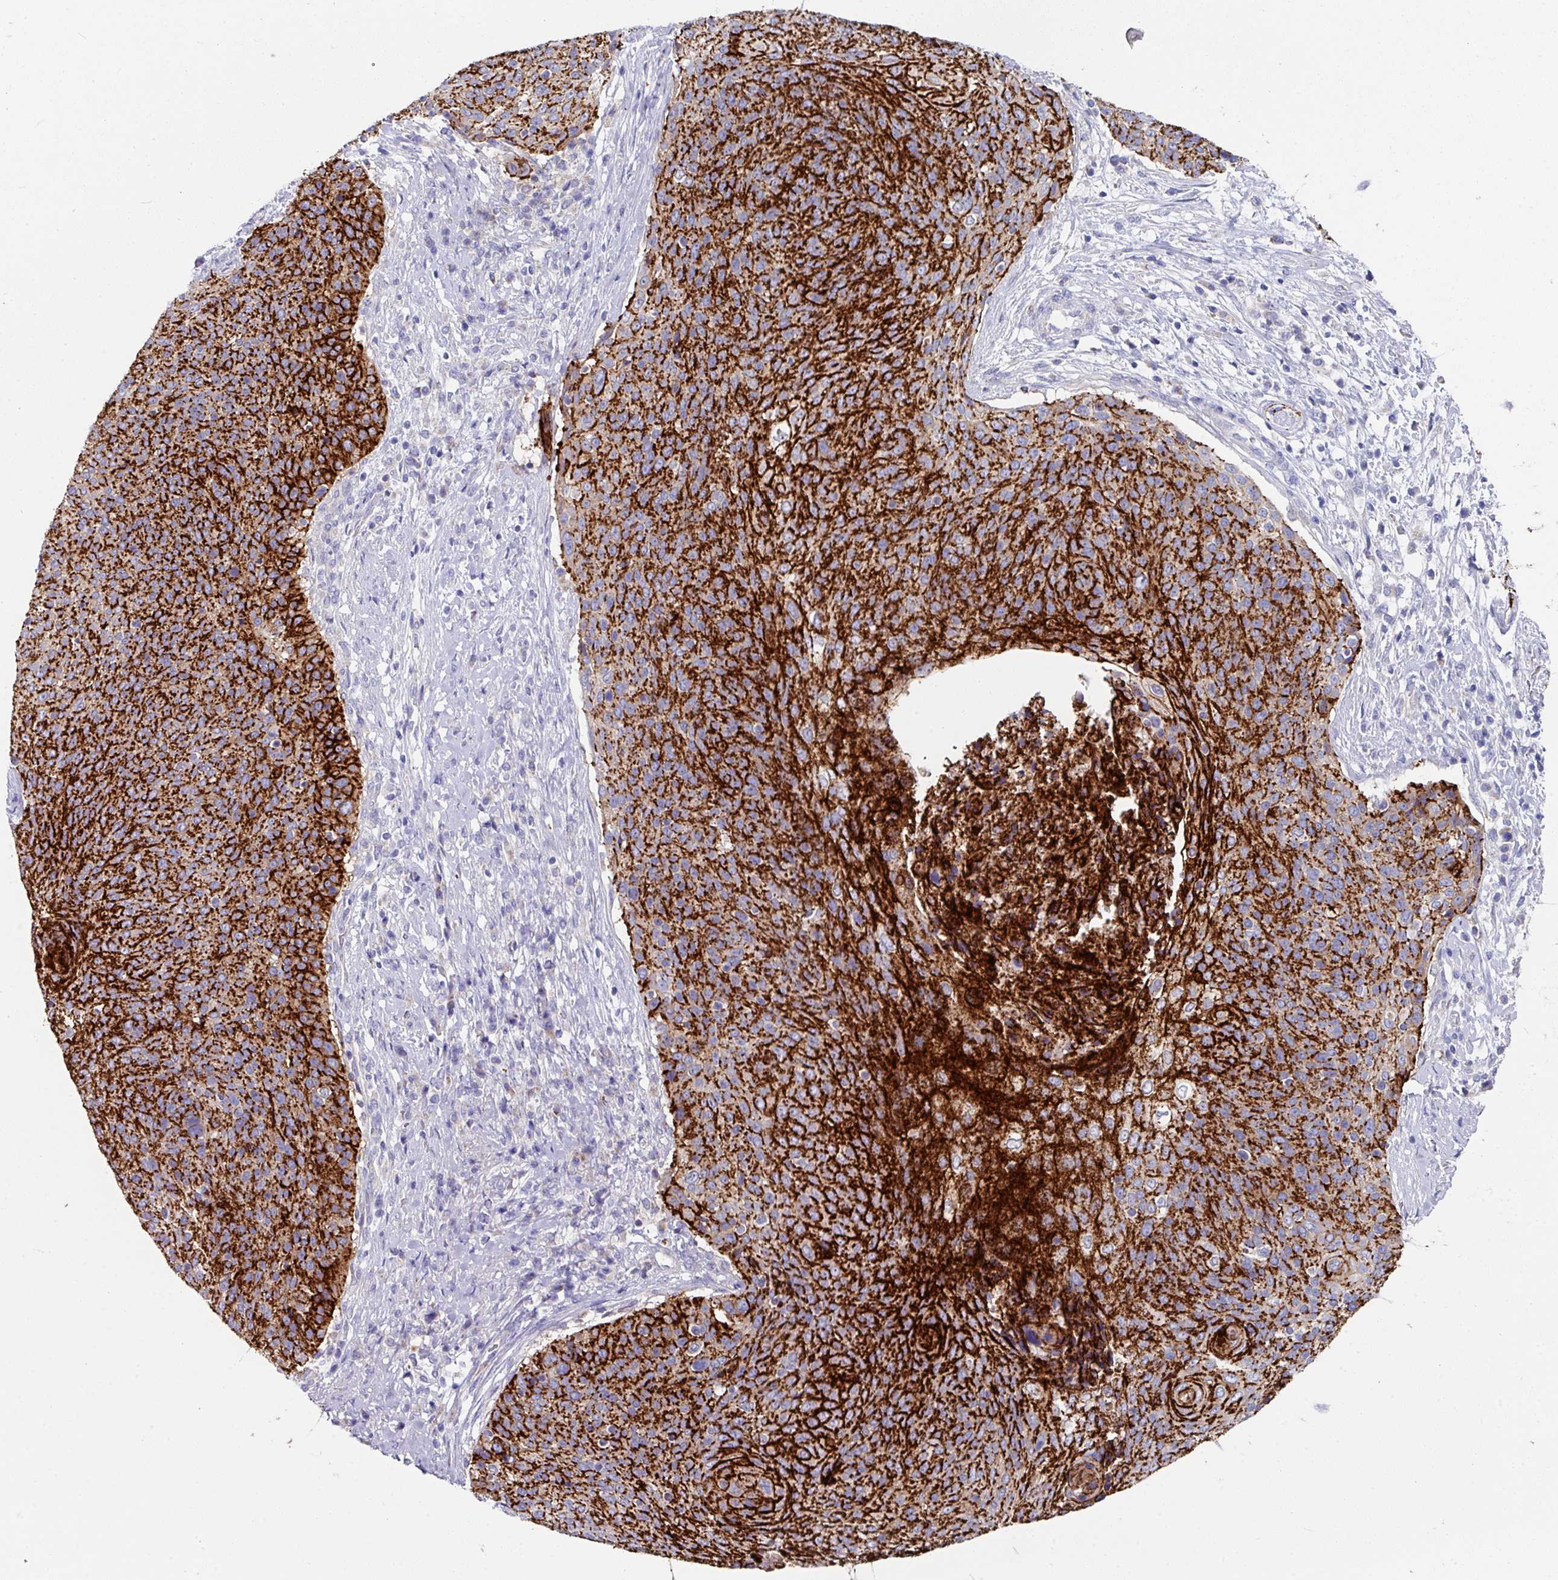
{"staining": {"intensity": "strong", "quantity": ">75%", "location": "cytoplasmic/membranous"}, "tissue": "cervical cancer", "cell_type": "Tumor cells", "image_type": "cancer", "snomed": [{"axis": "morphology", "description": "Squamous cell carcinoma, NOS"}, {"axis": "topography", "description": "Cervix"}], "caption": "Brown immunohistochemical staining in human squamous cell carcinoma (cervical) shows strong cytoplasmic/membranous positivity in about >75% of tumor cells.", "gene": "CLDN1", "patient": {"sex": "female", "age": 31}}